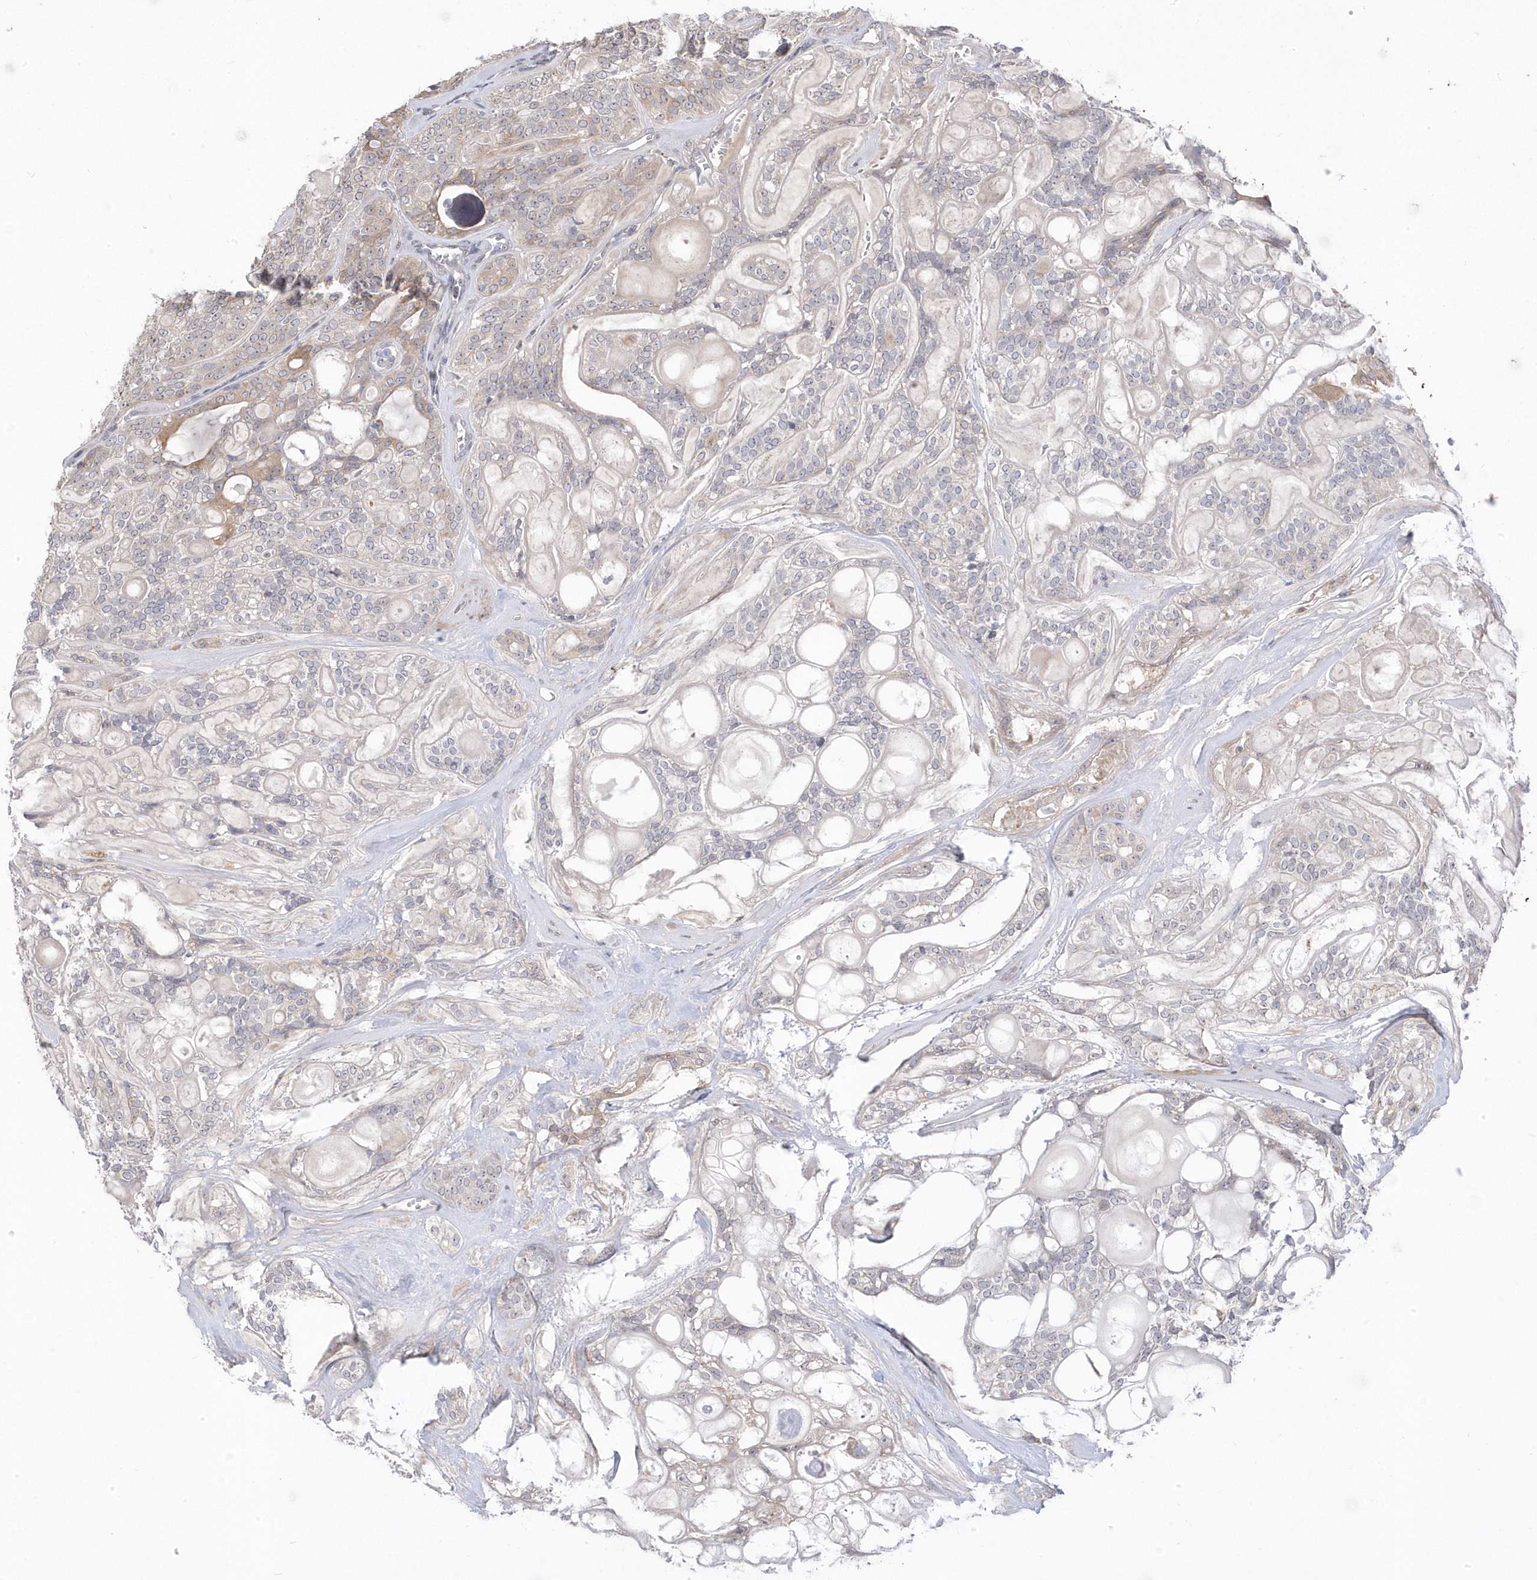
{"staining": {"intensity": "negative", "quantity": "none", "location": "none"}, "tissue": "head and neck cancer", "cell_type": "Tumor cells", "image_type": "cancer", "snomed": [{"axis": "morphology", "description": "Adenocarcinoma, NOS"}, {"axis": "topography", "description": "Head-Neck"}], "caption": "Head and neck cancer stained for a protein using immunohistochemistry (IHC) exhibits no expression tumor cells.", "gene": "GTPBP6", "patient": {"sex": "male", "age": 66}}